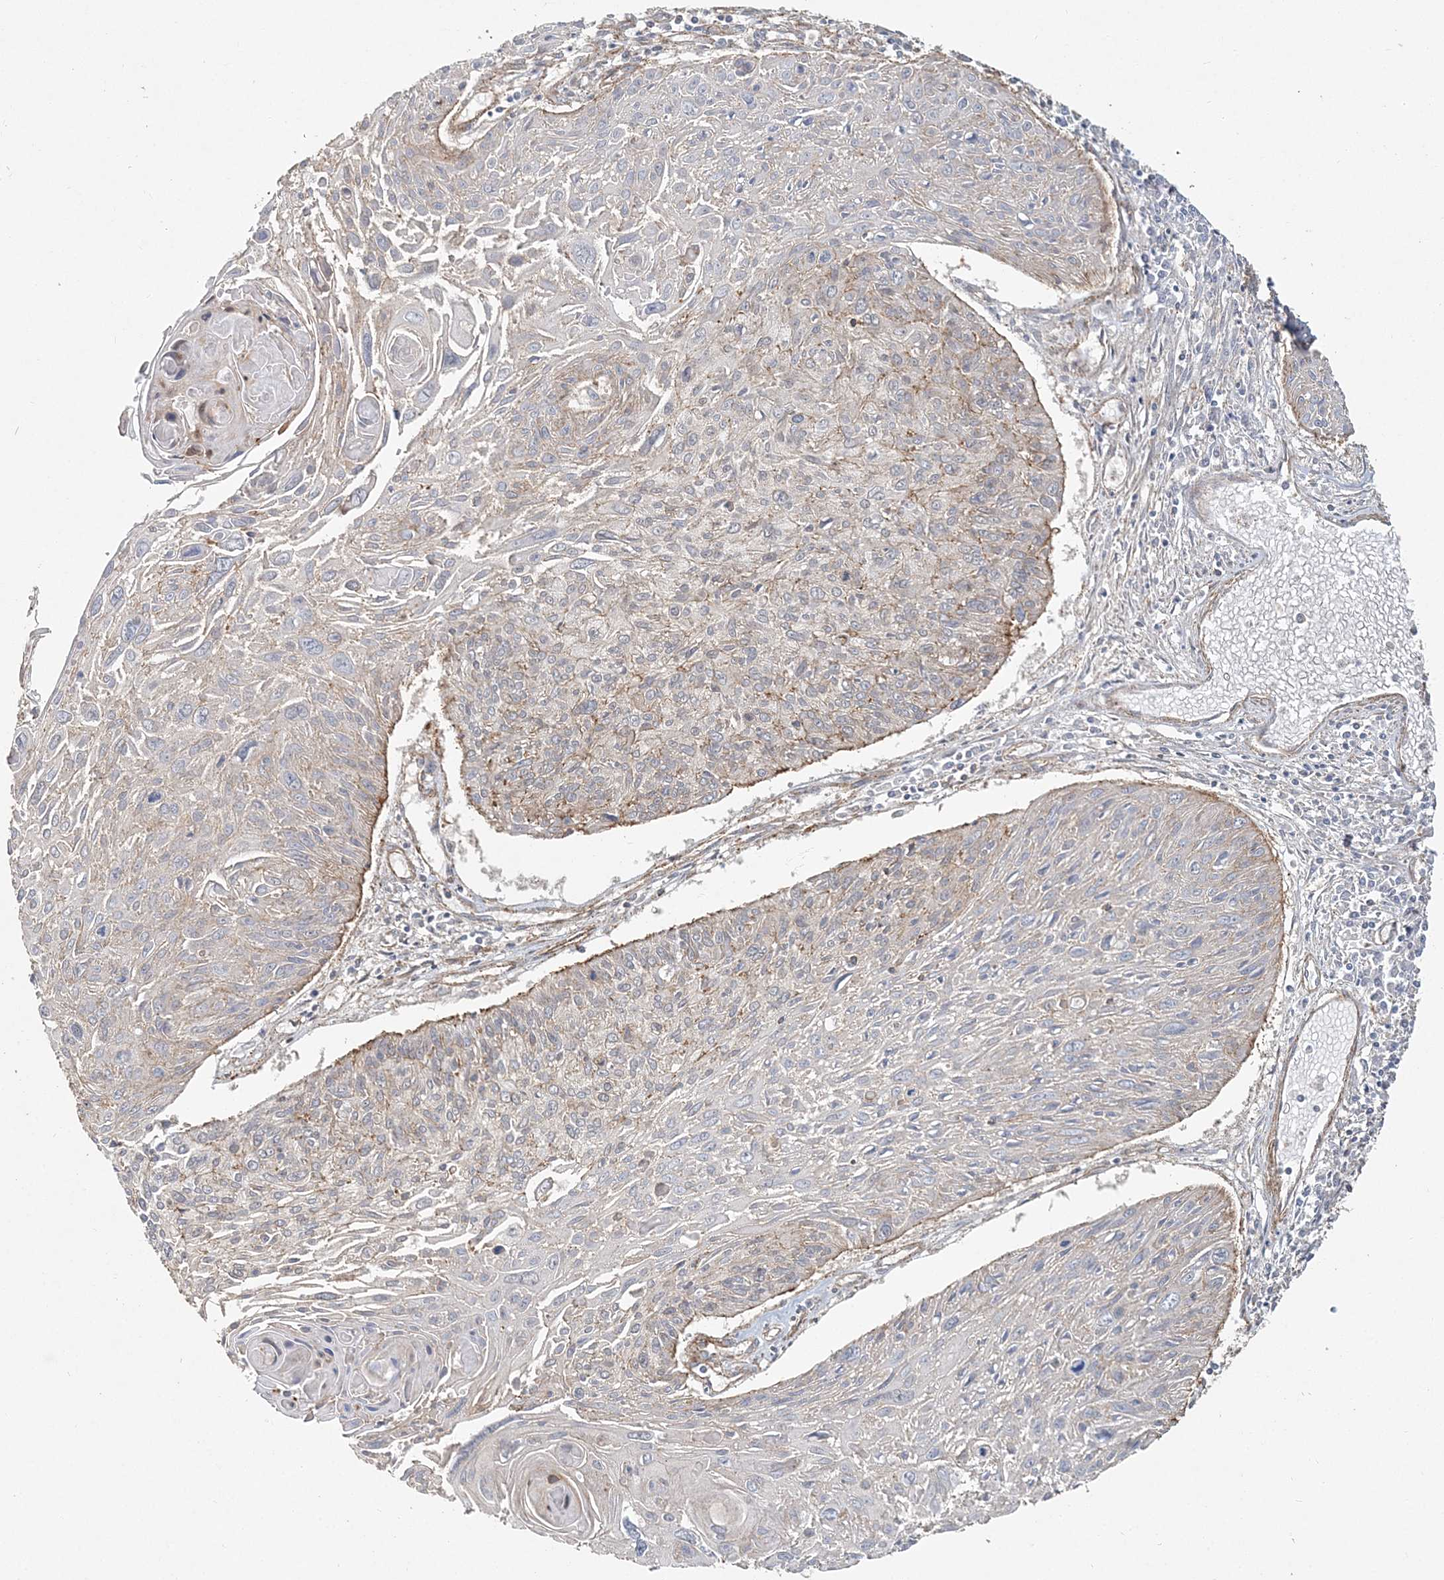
{"staining": {"intensity": "moderate", "quantity": "<25%", "location": "cytoplasmic/membranous"}, "tissue": "cervical cancer", "cell_type": "Tumor cells", "image_type": "cancer", "snomed": [{"axis": "morphology", "description": "Squamous cell carcinoma, NOS"}, {"axis": "topography", "description": "Cervix"}], "caption": "IHC micrograph of squamous cell carcinoma (cervical) stained for a protein (brown), which exhibits low levels of moderate cytoplasmic/membranous positivity in about <25% of tumor cells.", "gene": "MAT2B", "patient": {"sex": "female", "age": 51}}